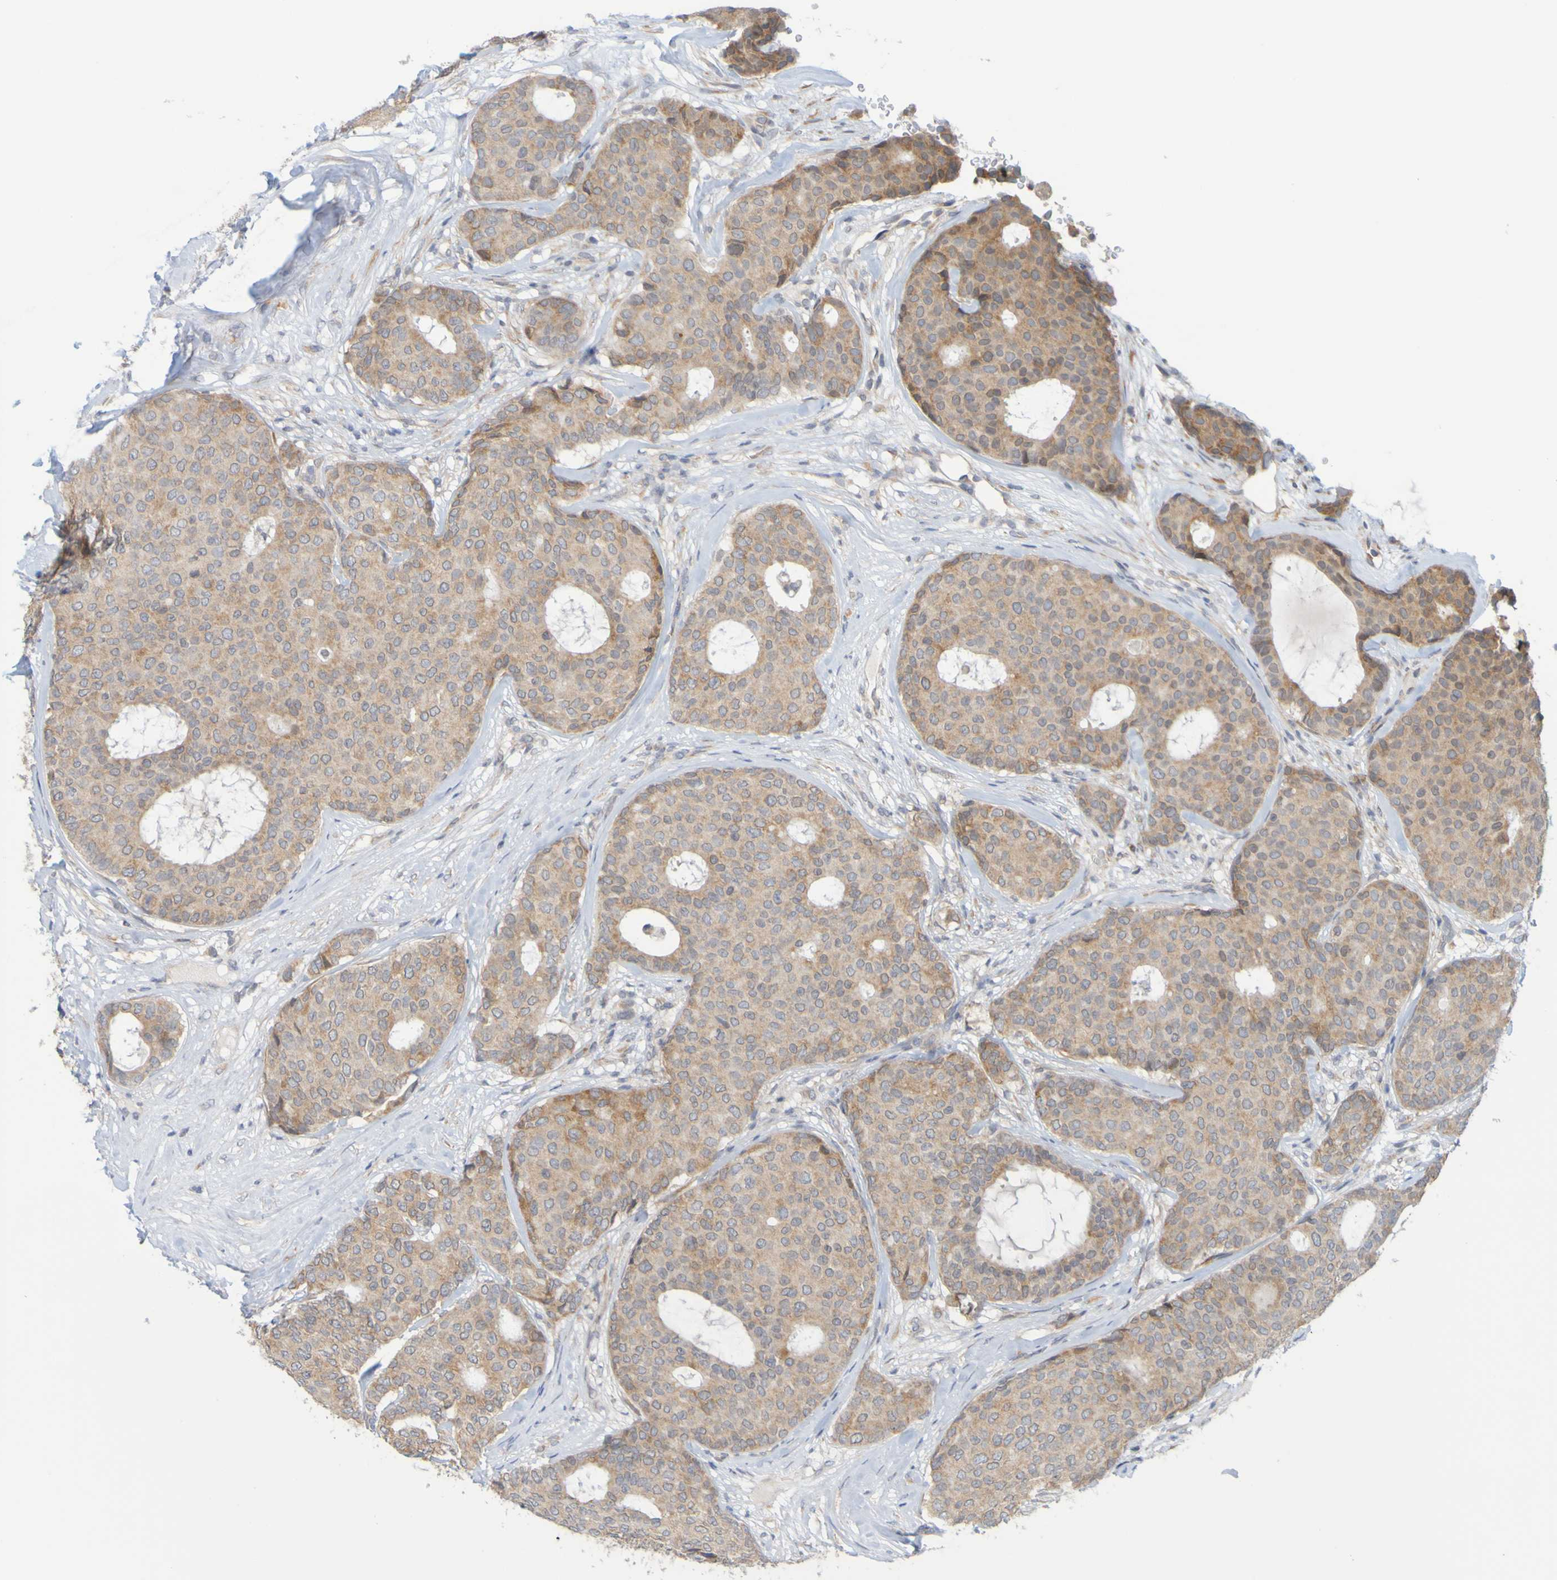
{"staining": {"intensity": "moderate", "quantity": ">75%", "location": "cytoplasmic/membranous"}, "tissue": "breast cancer", "cell_type": "Tumor cells", "image_type": "cancer", "snomed": [{"axis": "morphology", "description": "Duct carcinoma"}, {"axis": "topography", "description": "Breast"}], "caption": "Tumor cells demonstrate medium levels of moderate cytoplasmic/membranous positivity in approximately >75% of cells in human breast cancer.", "gene": "MOGS", "patient": {"sex": "female", "age": 75}}